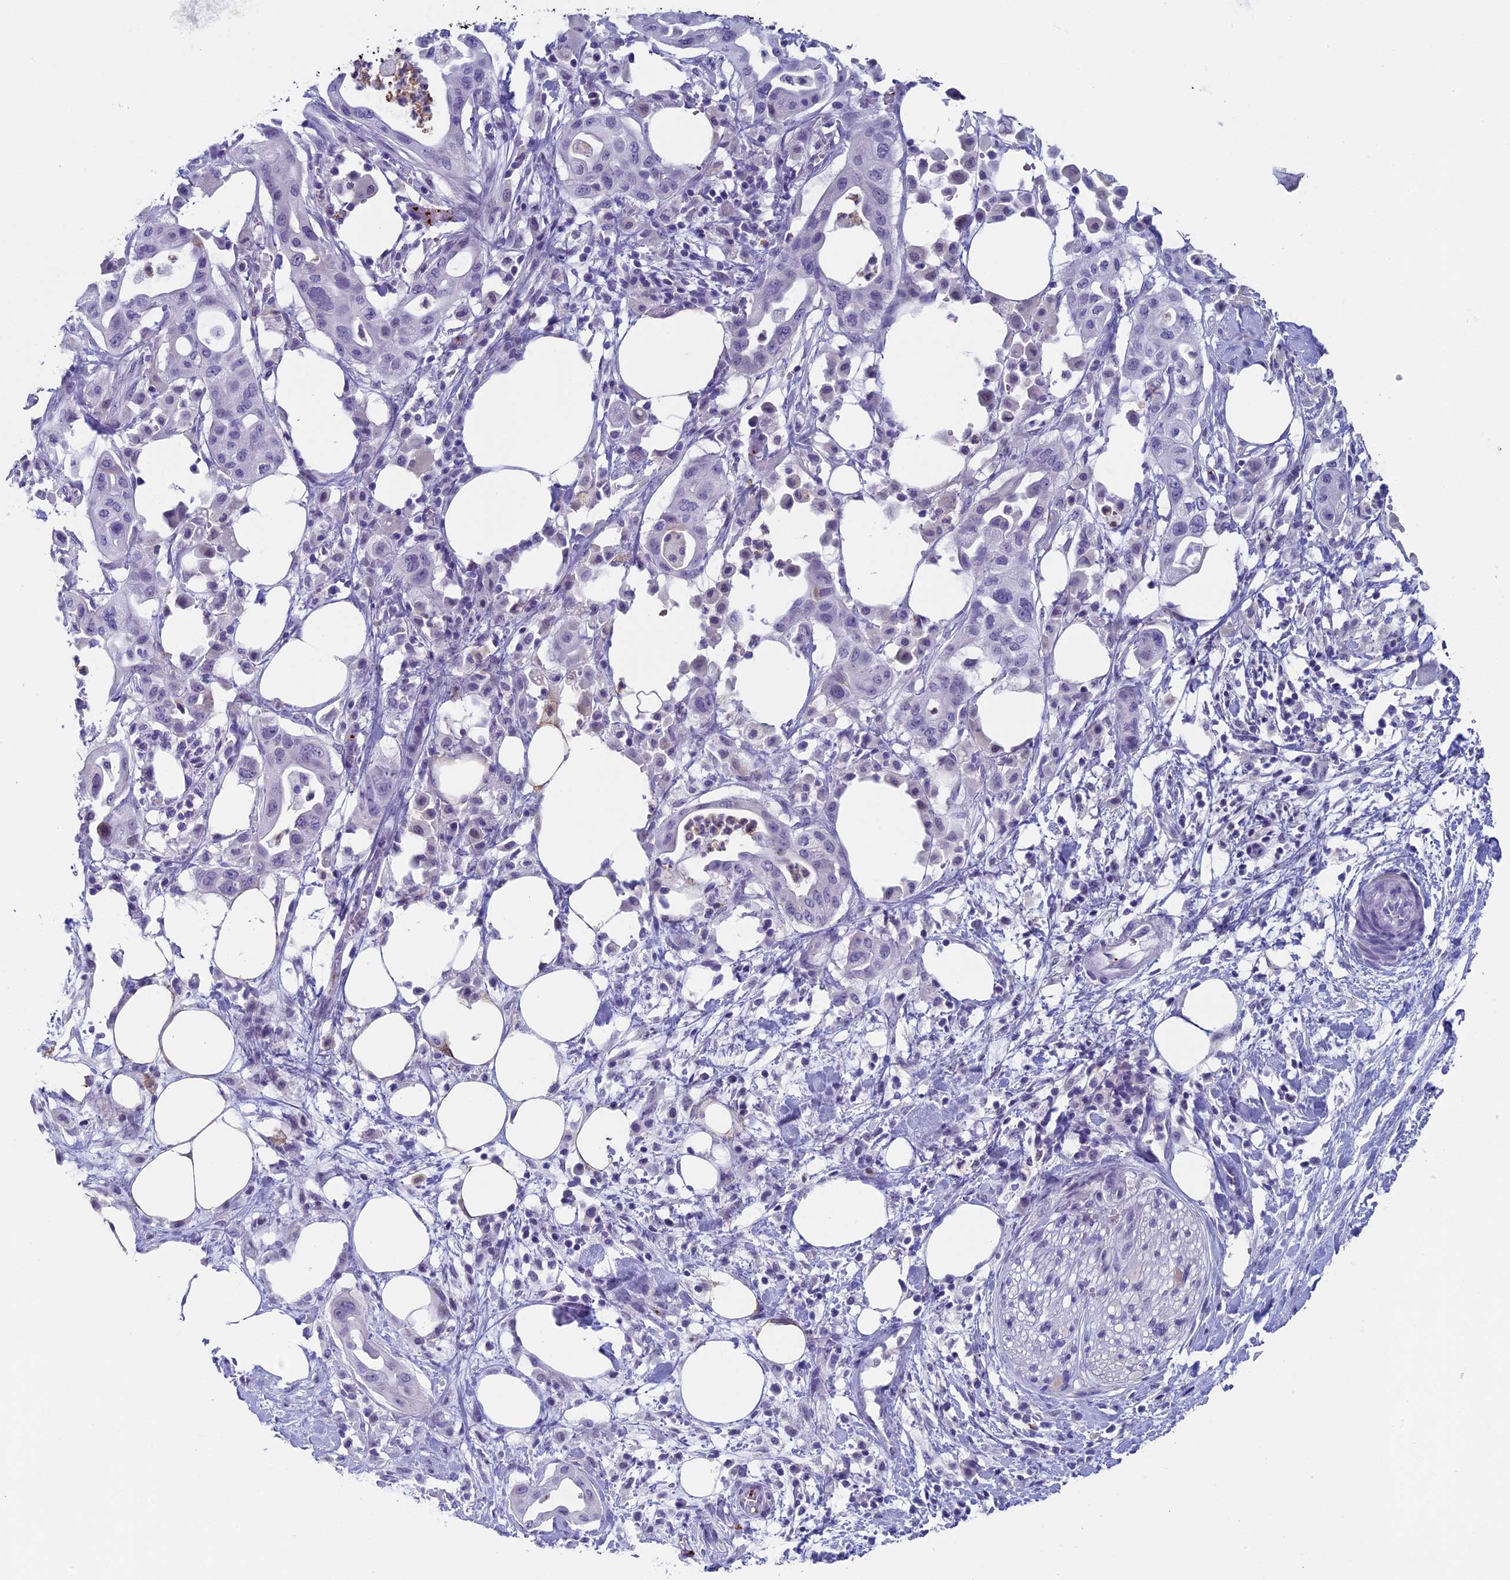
{"staining": {"intensity": "negative", "quantity": "none", "location": "none"}, "tissue": "pancreatic cancer", "cell_type": "Tumor cells", "image_type": "cancer", "snomed": [{"axis": "morphology", "description": "Adenocarcinoma, NOS"}, {"axis": "topography", "description": "Pancreas"}], "caption": "The photomicrograph reveals no significant positivity in tumor cells of adenocarcinoma (pancreatic). Brightfield microscopy of immunohistochemistry stained with DAB (3,3'-diaminobenzidine) (brown) and hematoxylin (blue), captured at high magnification.", "gene": "AIFM2", "patient": {"sex": "male", "age": 68}}